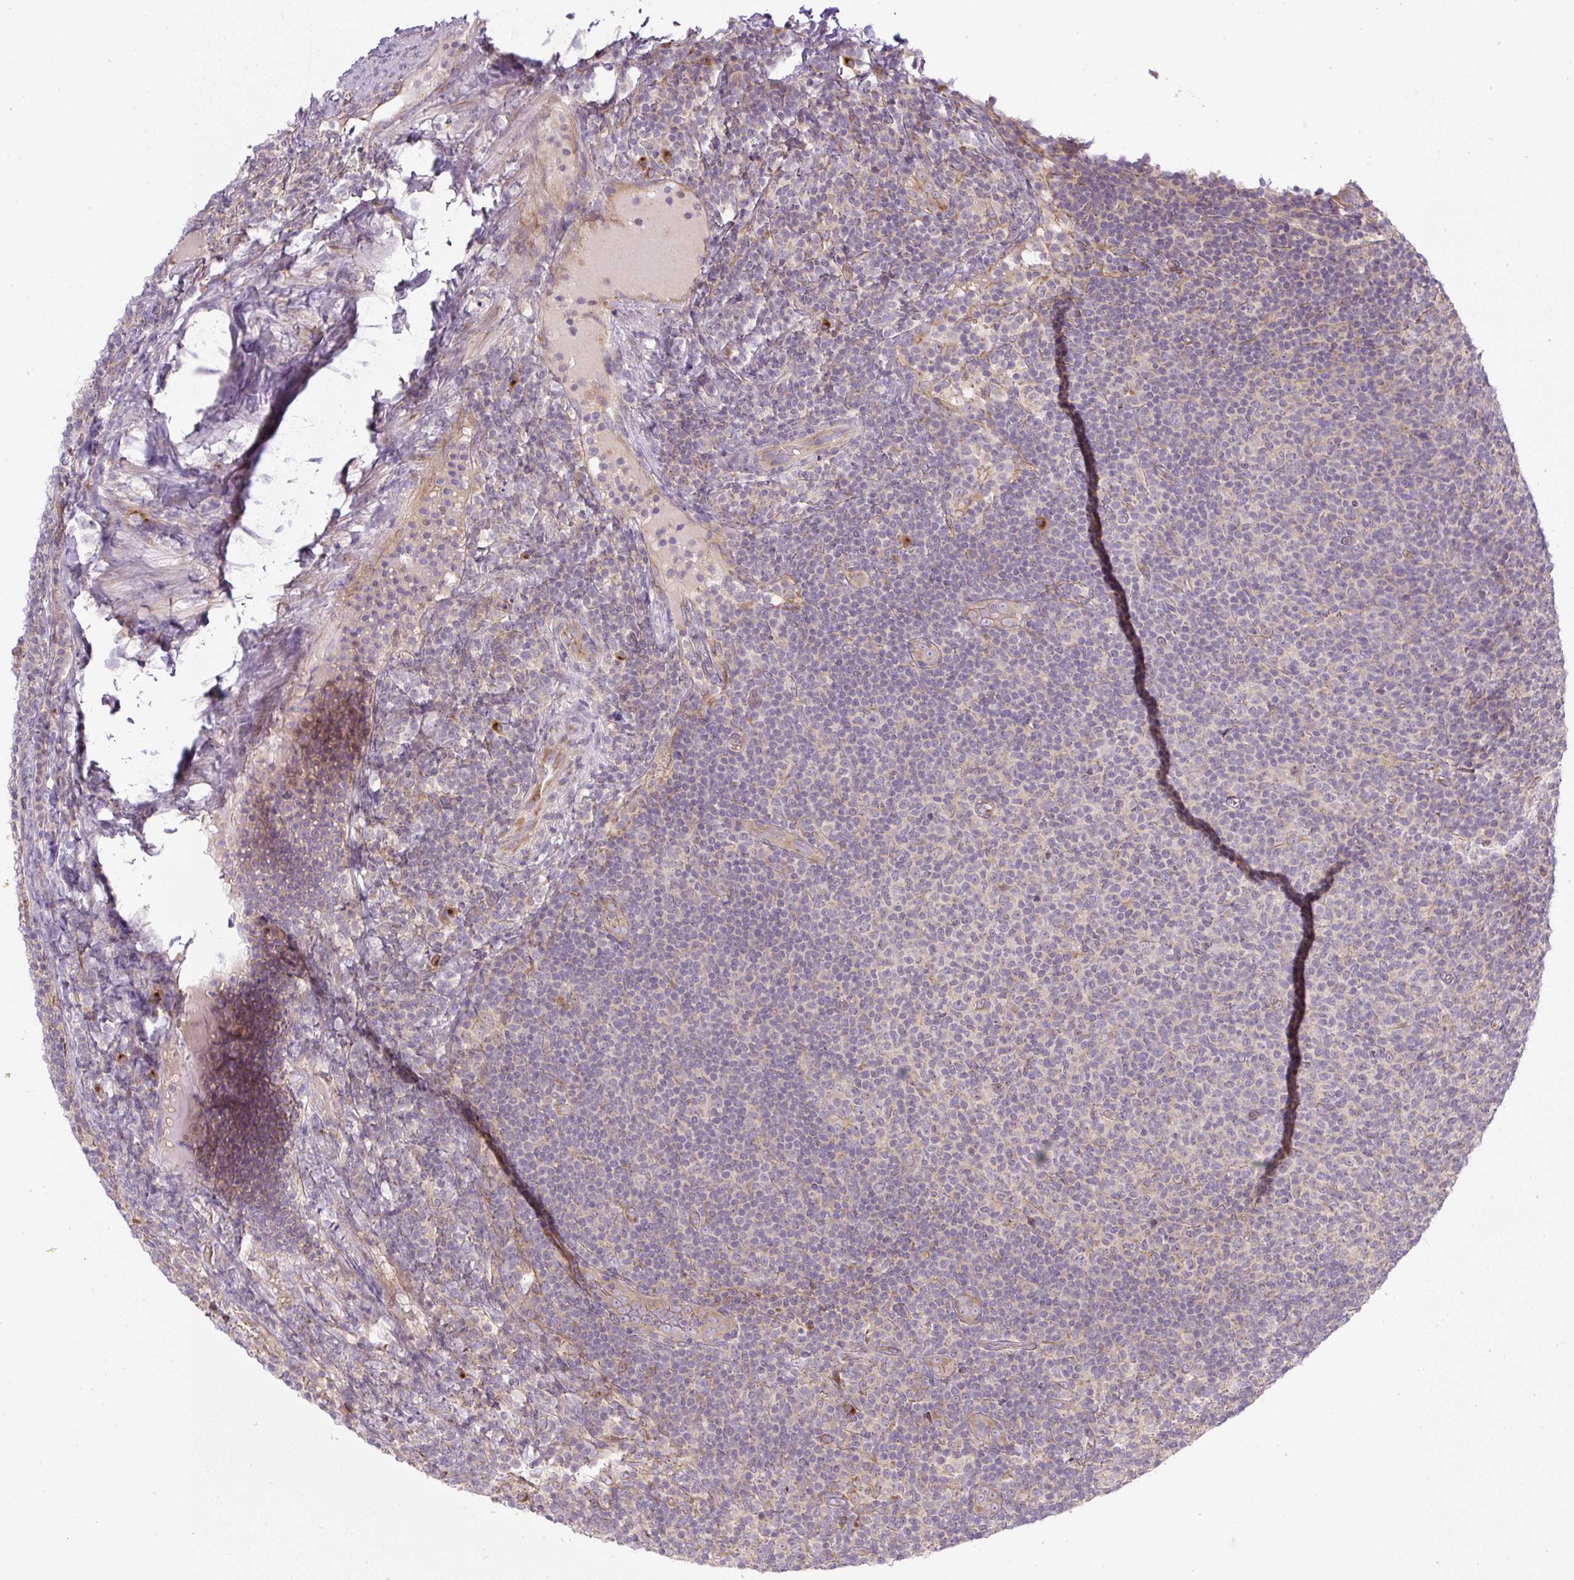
{"staining": {"intensity": "weak", "quantity": "<25%", "location": "cytoplasmic/membranous"}, "tissue": "lymphoma", "cell_type": "Tumor cells", "image_type": "cancer", "snomed": [{"axis": "morphology", "description": "Malignant lymphoma, non-Hodgkin's type, Low grade"}, {"axis": "topography", "description": "Lymph node"}], "caption": "Tumor cells are negative for brown protein staining in malignant lymphoma, non-Hodgkin's type (low-grade).", "gene": "MLX", "patient": {"sex": "male", "age": 66}}